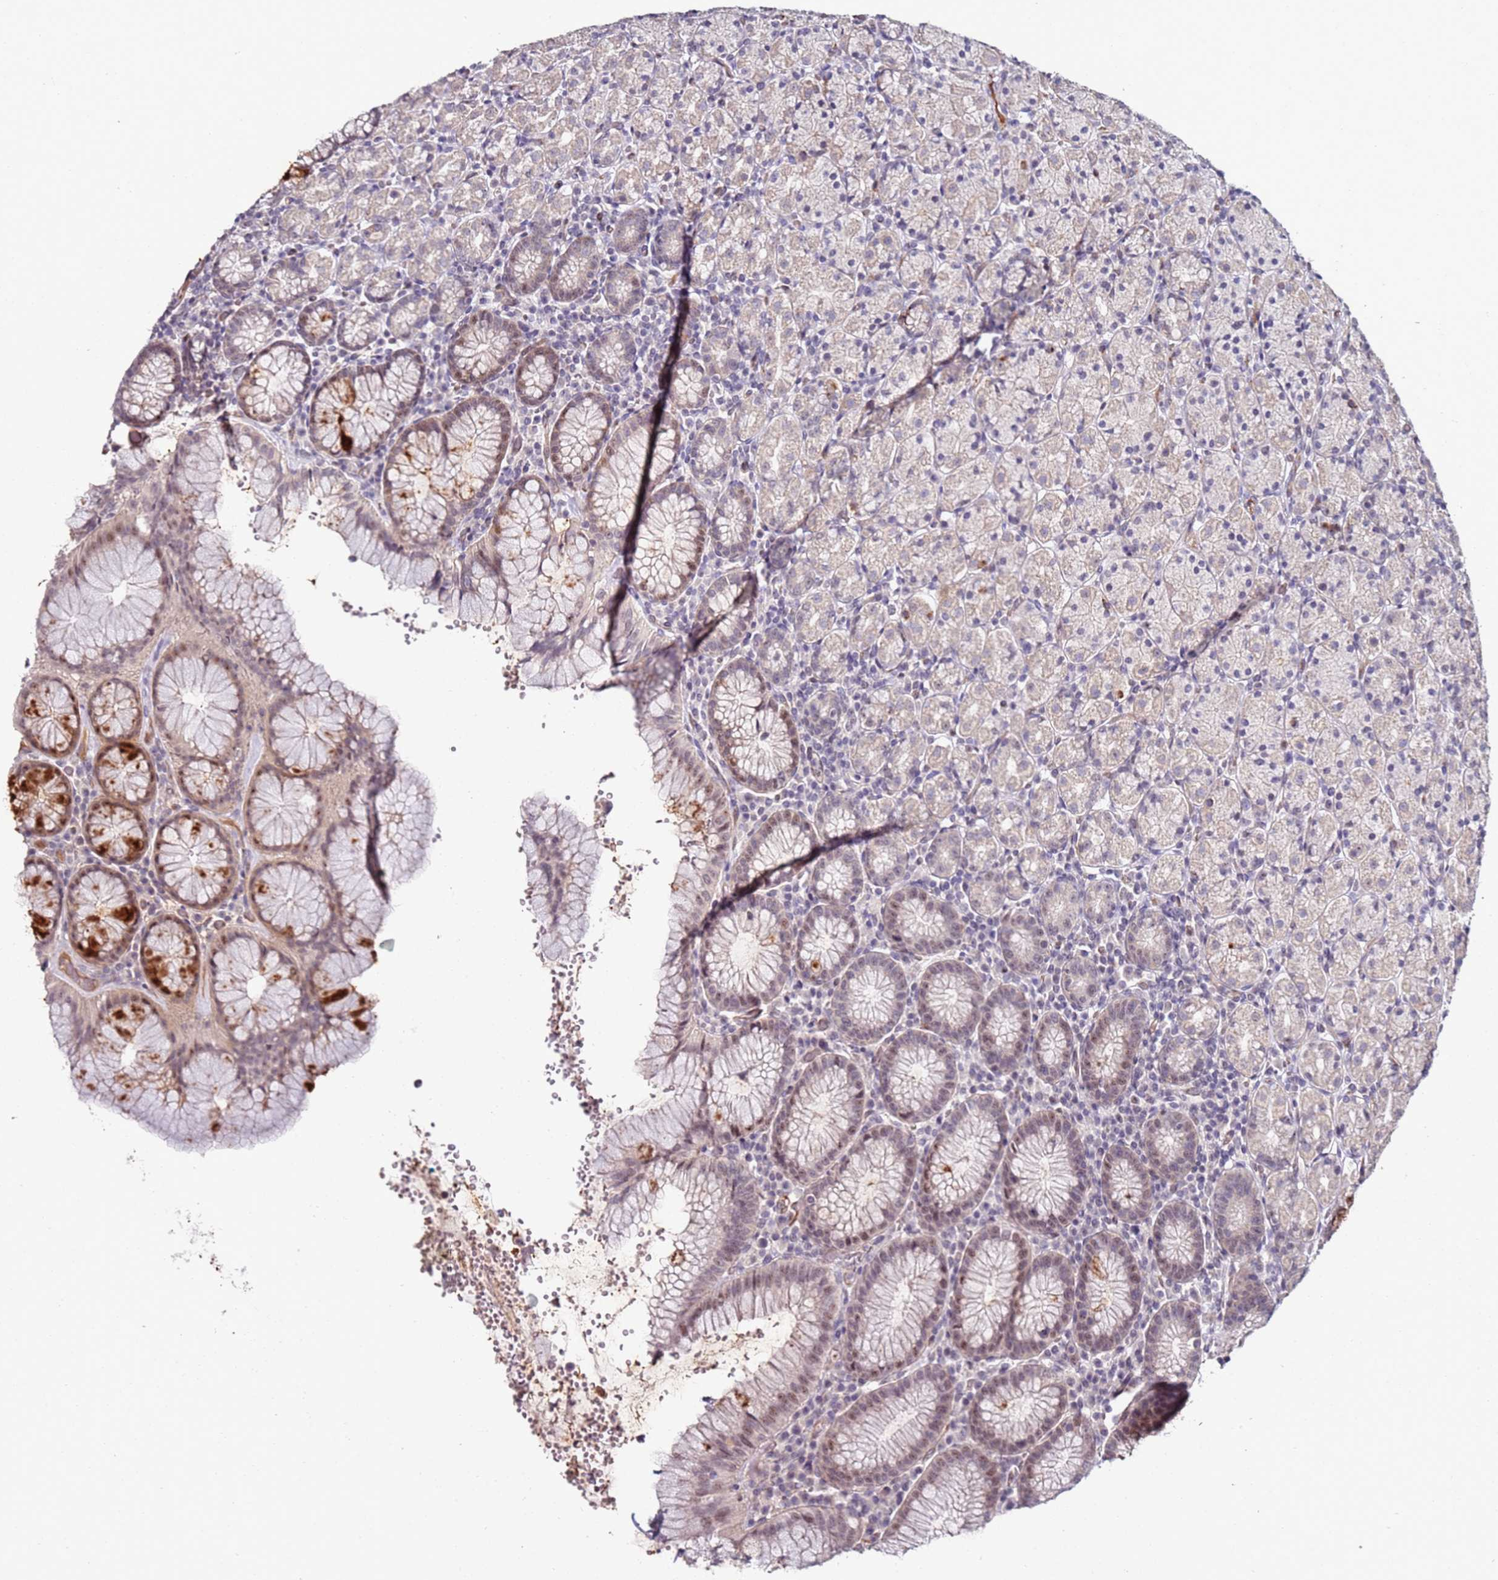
{"staining": {"intensity": "strong", "quantity": "25%-75%", "location": "cytoplasmic/membranous"}, "tissue": "stomach", "cell_type": "Glandular cells", "image_type": "normal", "snomed": [{"axis": "morphology", "description": "Normal tissue, NOS"}, {"axis": "topography", "description": "Stomach, upper"}, {"axis": "topography", "description": "Stomach"}], "caption": "This histopathology image exhibits IHC staining of normal stomach, with high strong cytoplasmic/membranous expression in about 25%-75% of glandular cells.", "gene": "DUSP28", "patient": {"sex": "male", "age": 62}}